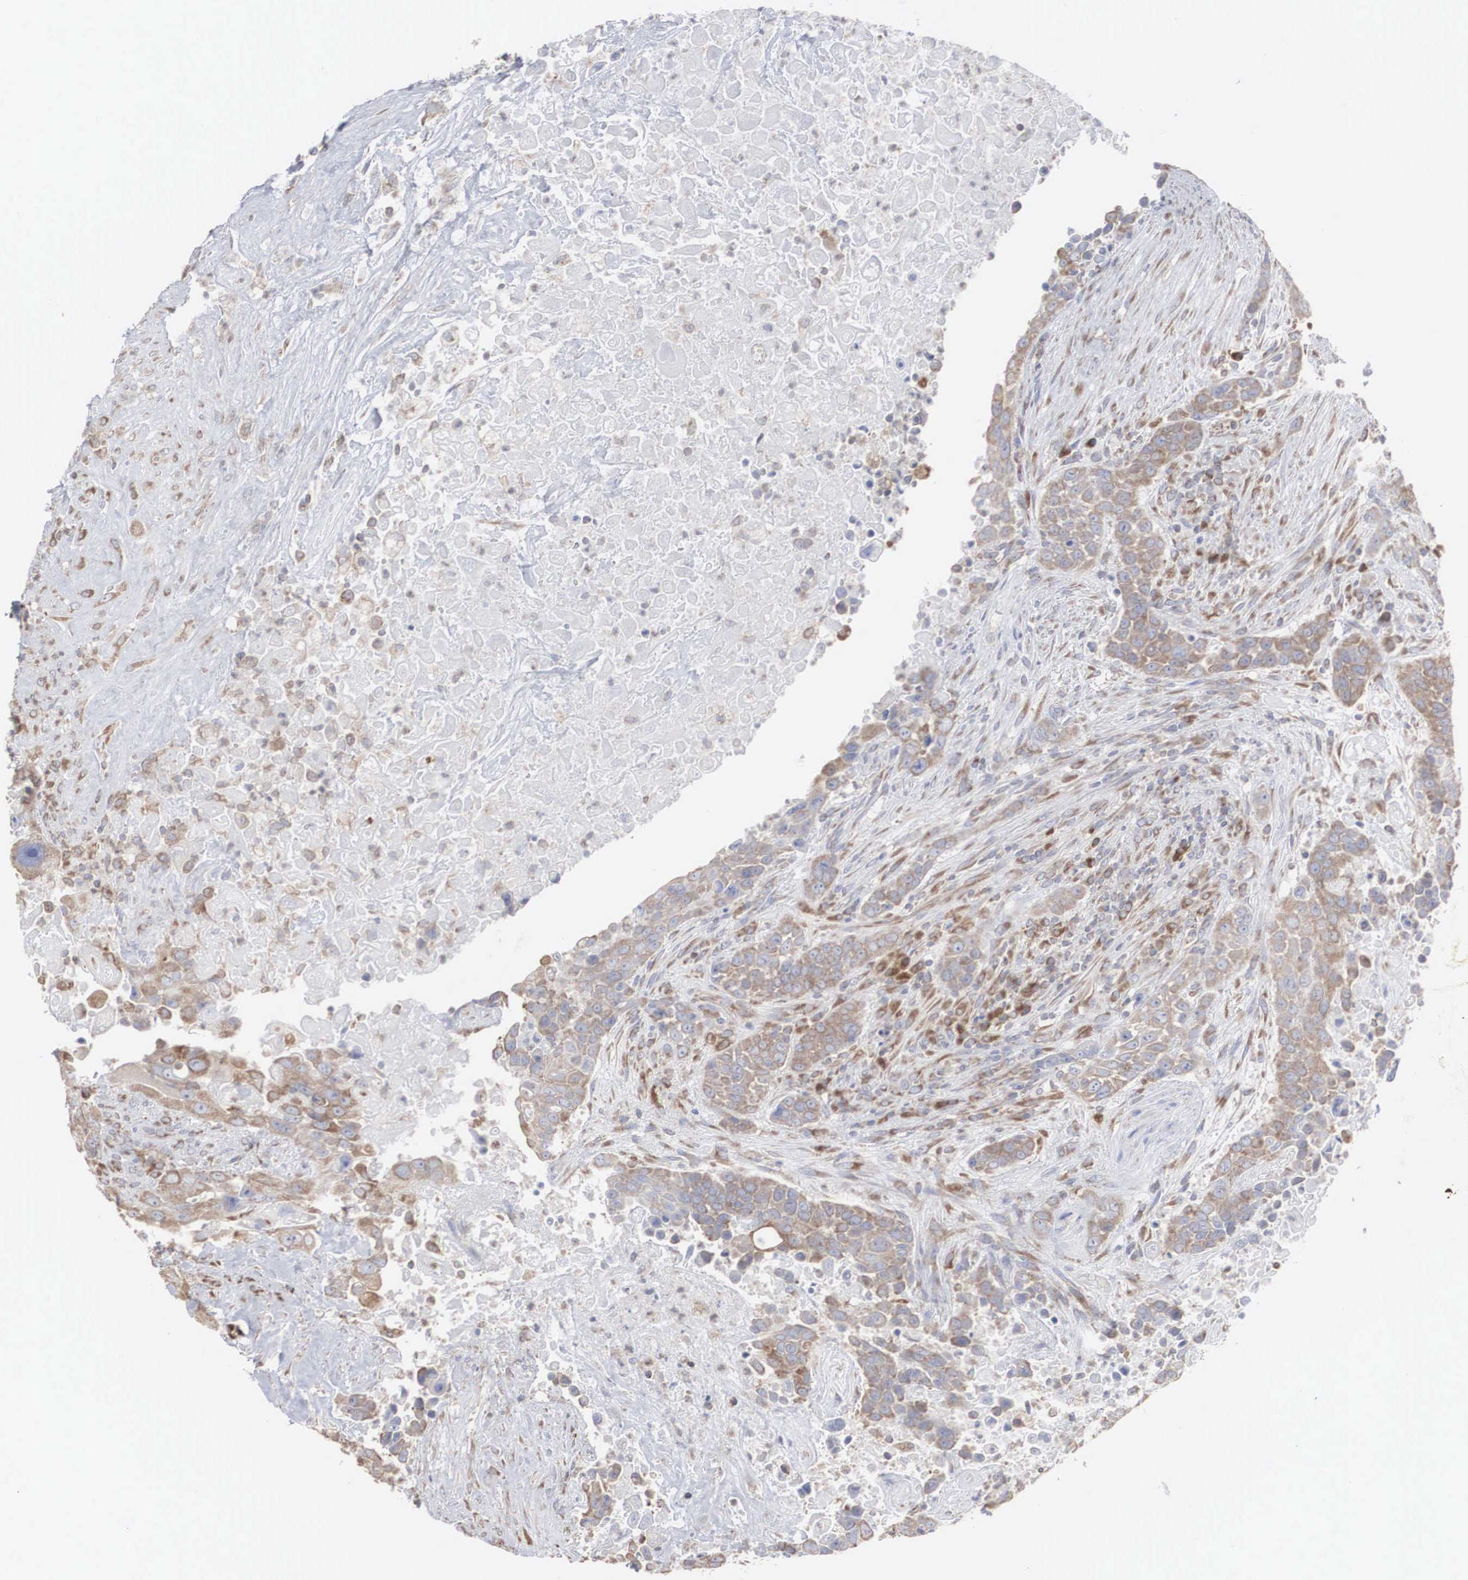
{"staining": {"intensity": "moderate", "quantity": "25%-75%", "location": "cytoplasmic/membranous"}, "tissue": "urothelial cancer", "cell_type": "Tumor cells", "image_type": "cancer", "snomed": [{"axis": "morphology", "description": "Urothelial carcinoma, High grade"}, {"axis": "topography", "description": "Urinary bladder"}], "caption": "IHC micrograph of high-grade urothelial carcinoma stained for a protein (brown), which reveals medium levels of moderate cytoplasmic/membranous staining in about 25%-75% of tumor cells.", "gene": "MIA2", "patient": {"sex": "male", "age": 74}}